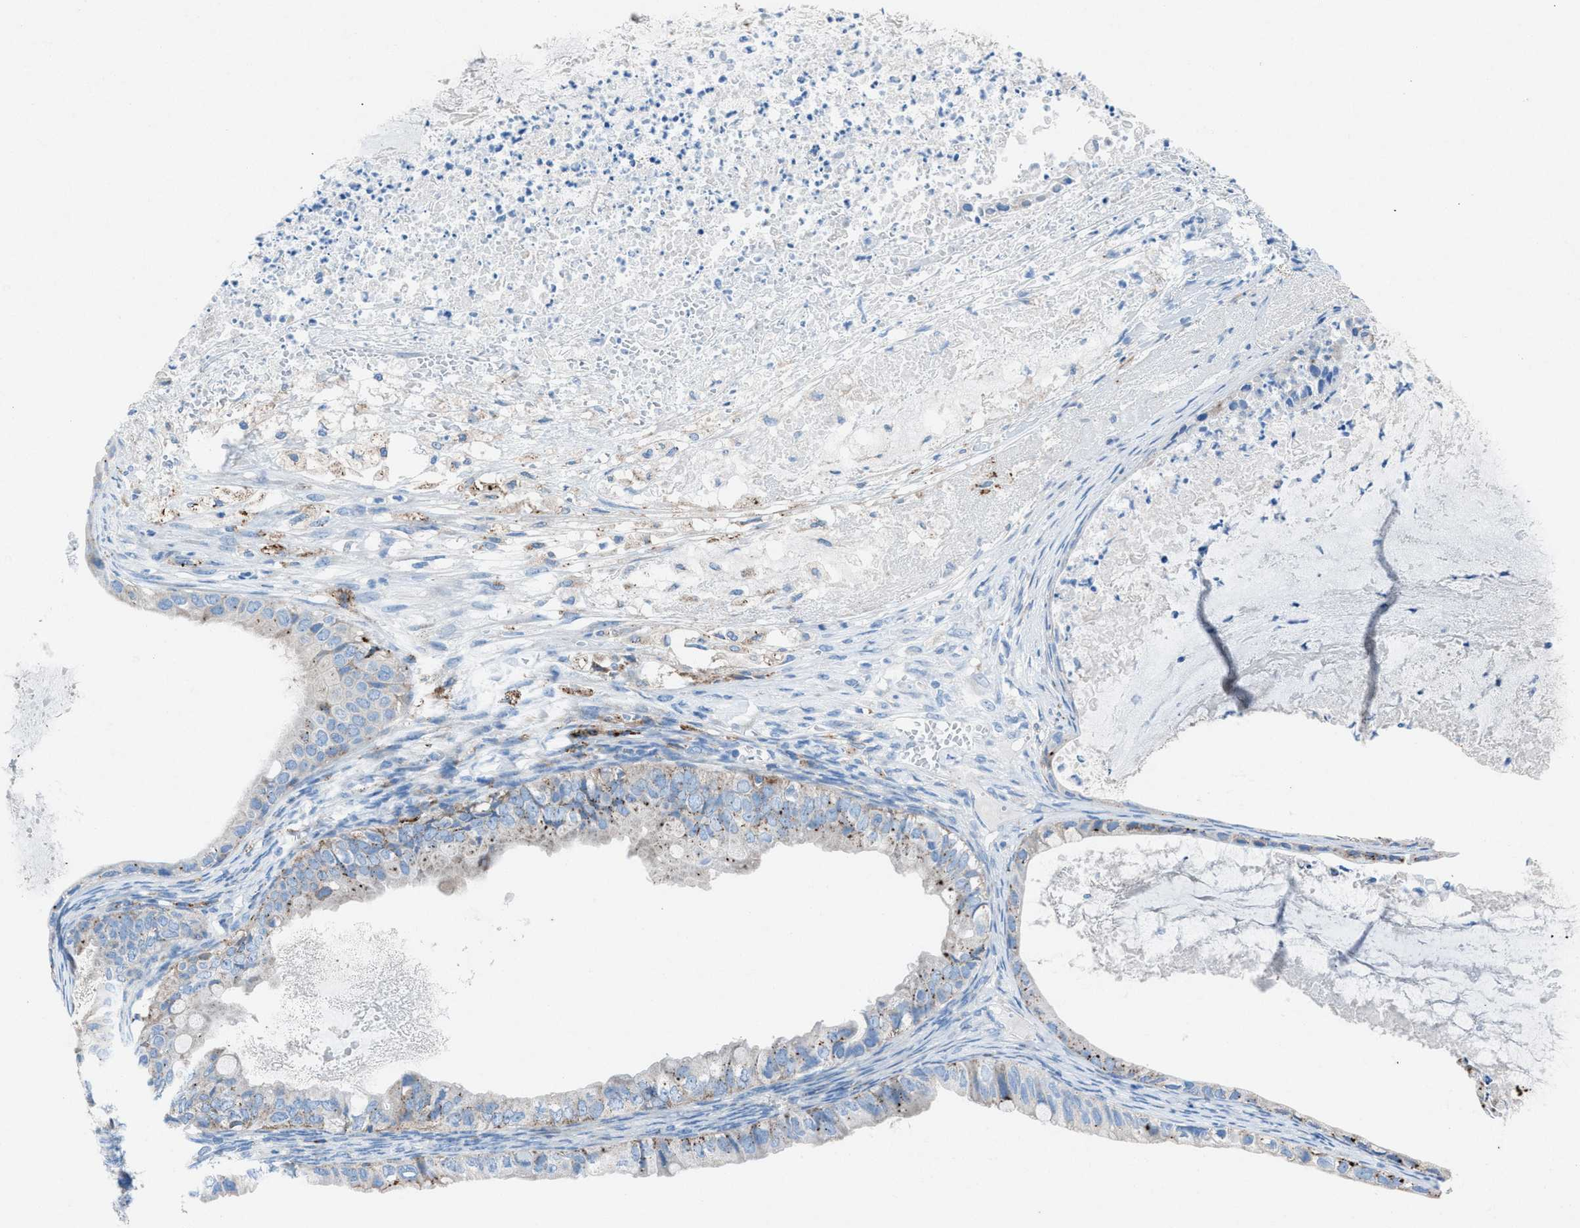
{"staining": {"intensity": "moderate", "quantity": "<25%", "location": "cytoplasmic/membranous"}, "tissue": "ovarian cancer", "cell_type": "Tumor cells", "image_type": "cancer", "snomed": [{"axis": "morphology", "description": "Cystadenocarcinoma, mucinous, NOS"}, {"axis": "topography", "description": "Ovary"}], "caption": "Protein expression analysis of human ovarian mucinous cystadenocarcinoma reveals moderate cytoplasmic/membranous expression in about <25% of tumor cells. (Stains: DAB in brown, nuclei in blue, Microscopy: brightfield microscopy at high magnification).", "gene": "CD1B", "patient": {"sex": "female", "age": 80}}